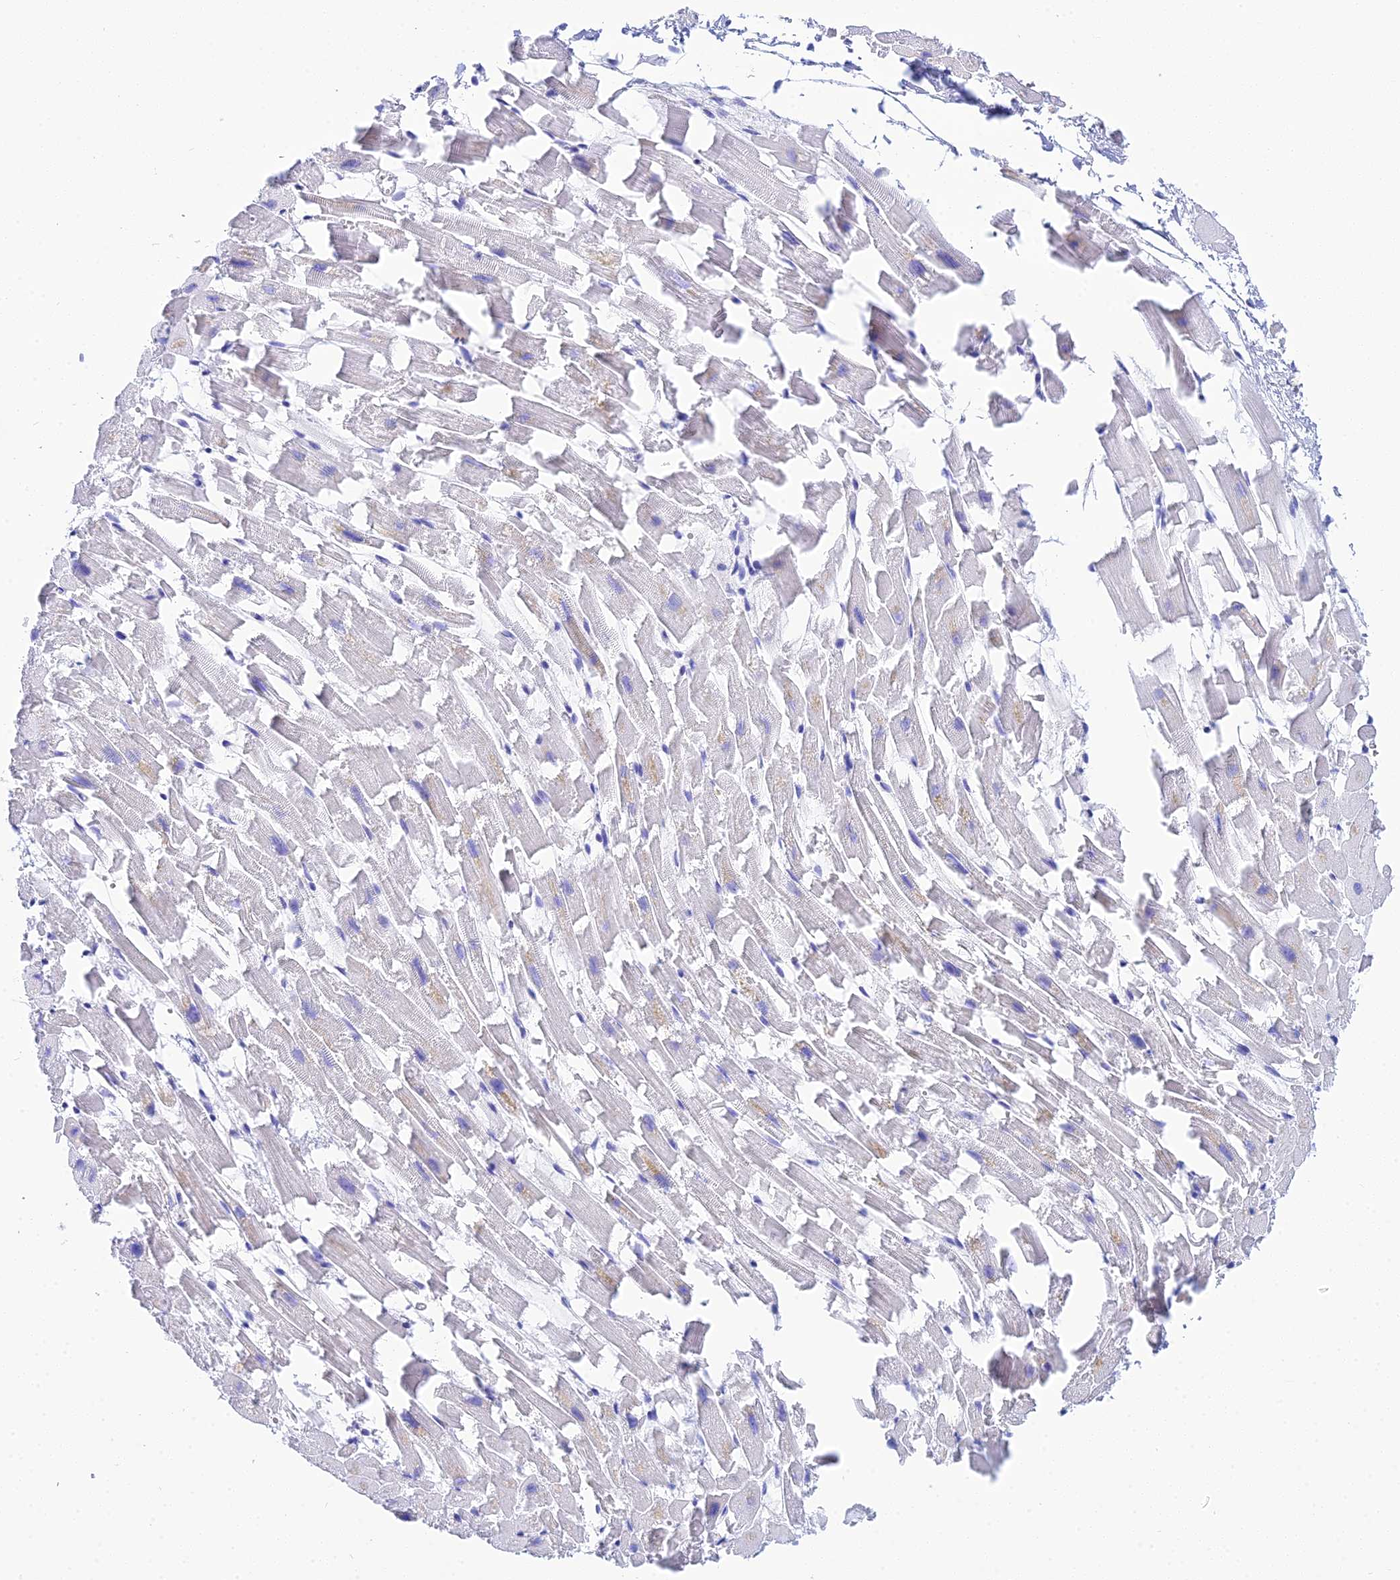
{"staining": {"intensity": "negative", "quantity": "none", "location": "none"}, "tissue": "heart muscle", "cell_type": "Cardiomyocytes", "image_type": "normal", "snomed": [{"axis": "morphology", "description": "Normal tissue, NOS"}, {"axis": "topography", "description": "Heart"}], "caption": "Cardiomyocytes show no significant protein expression in normal heart muscle. (DAB immunohistochemistry visualized using brightfield microscopy, high magnification).", "gene": "CELA3A", "patient": {"sex": "female", "age": 64}}